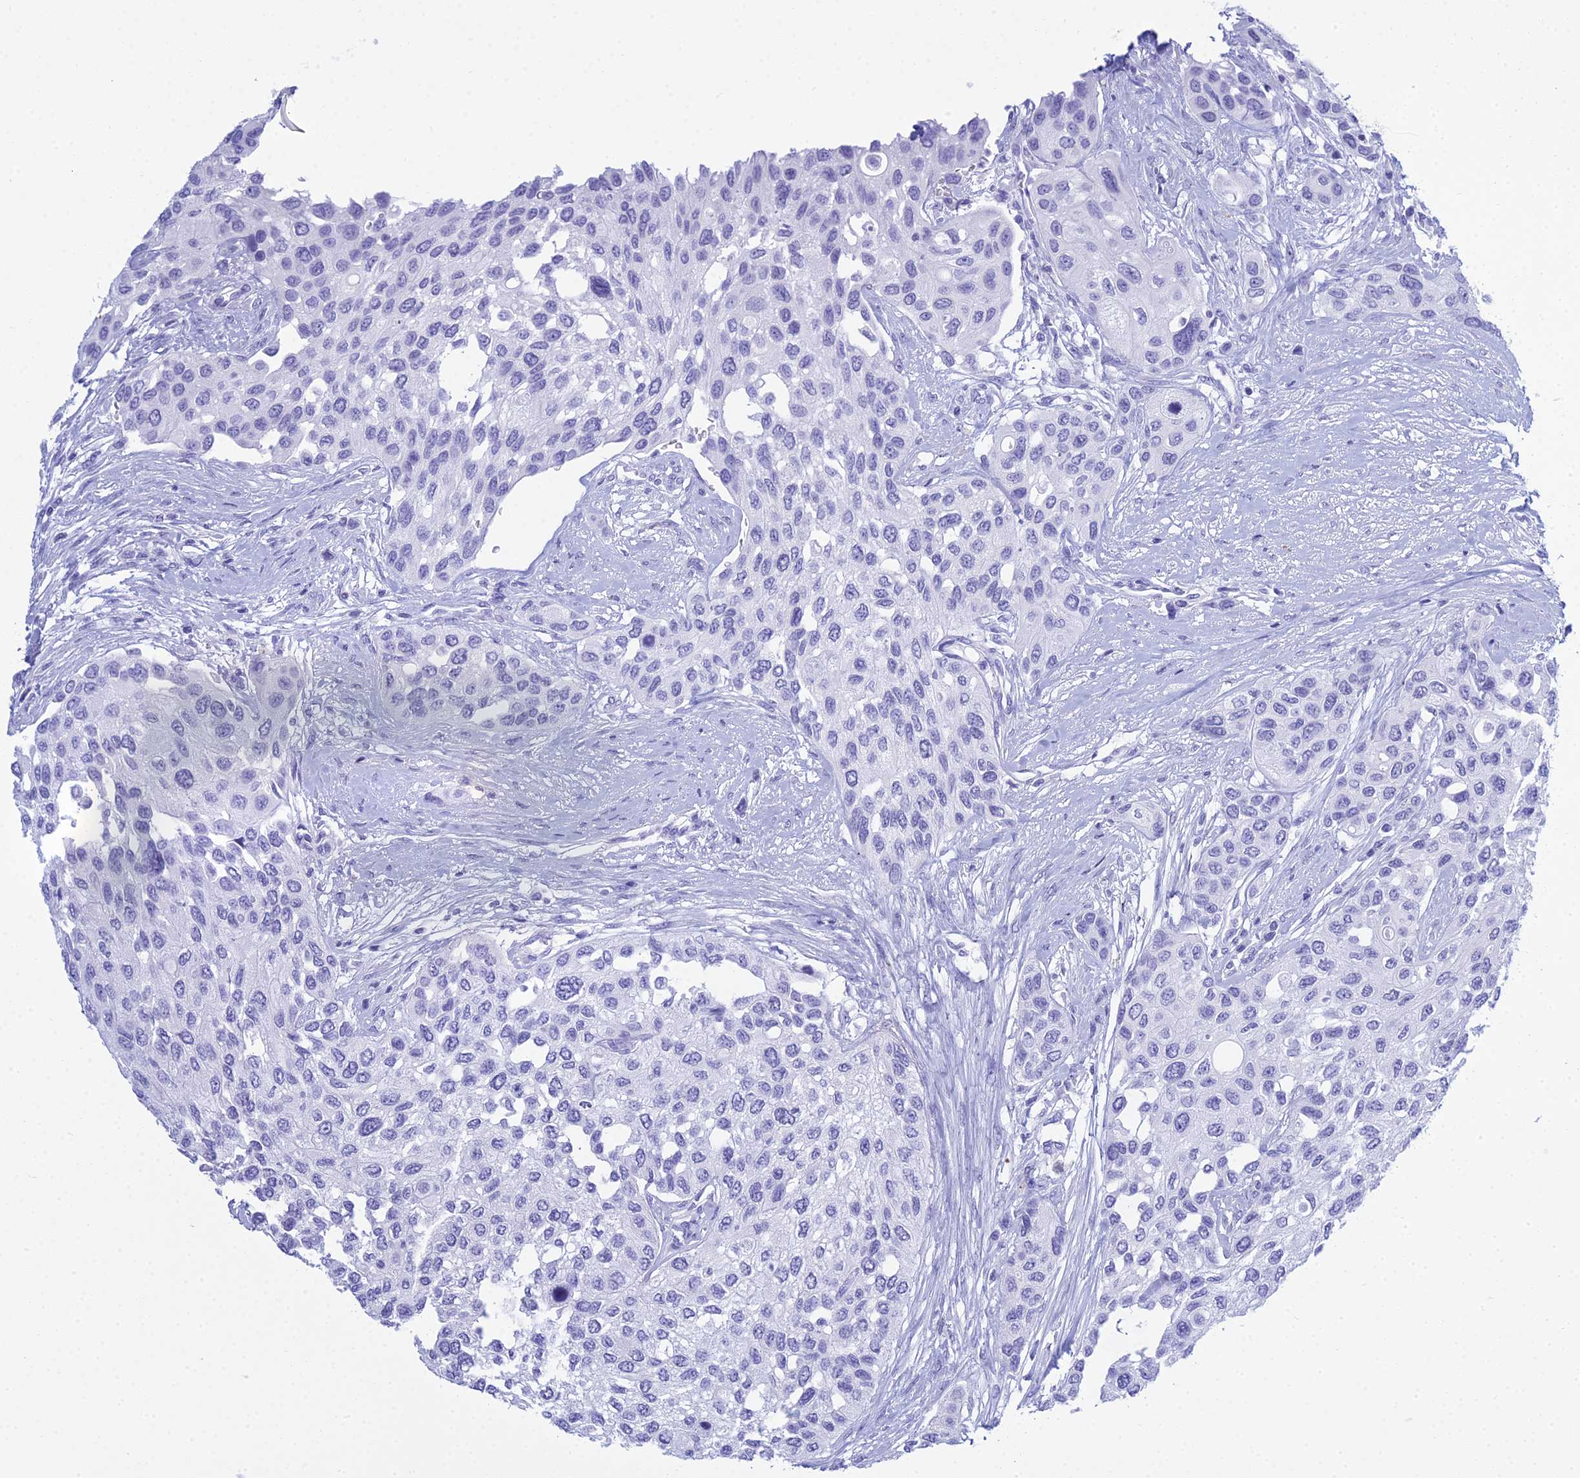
{"staining": {"intensity": "negative", "quantity": "none", "location": "none"}, "tissue": "urothelial cancer", "cell_type": "Tumor cells", "image_type": "cancer", "snomed": [{"axis": "morphology", "description": "Normal tissue, NOS"}, {"axis": "morphology", "description": "Urothelial carcinoma, High grade"}, {"axis": "topography", "description": "Vascular tissue"}, {"axis": "topography", "description": "Urinary bladder"}], "caption": "High-grade urothelial carcinoma was stained to show a protein in brown. There is no significant staining in tumor cells.", "gene": "PATE4", "patient": {"sex": "female", "age": 56}}